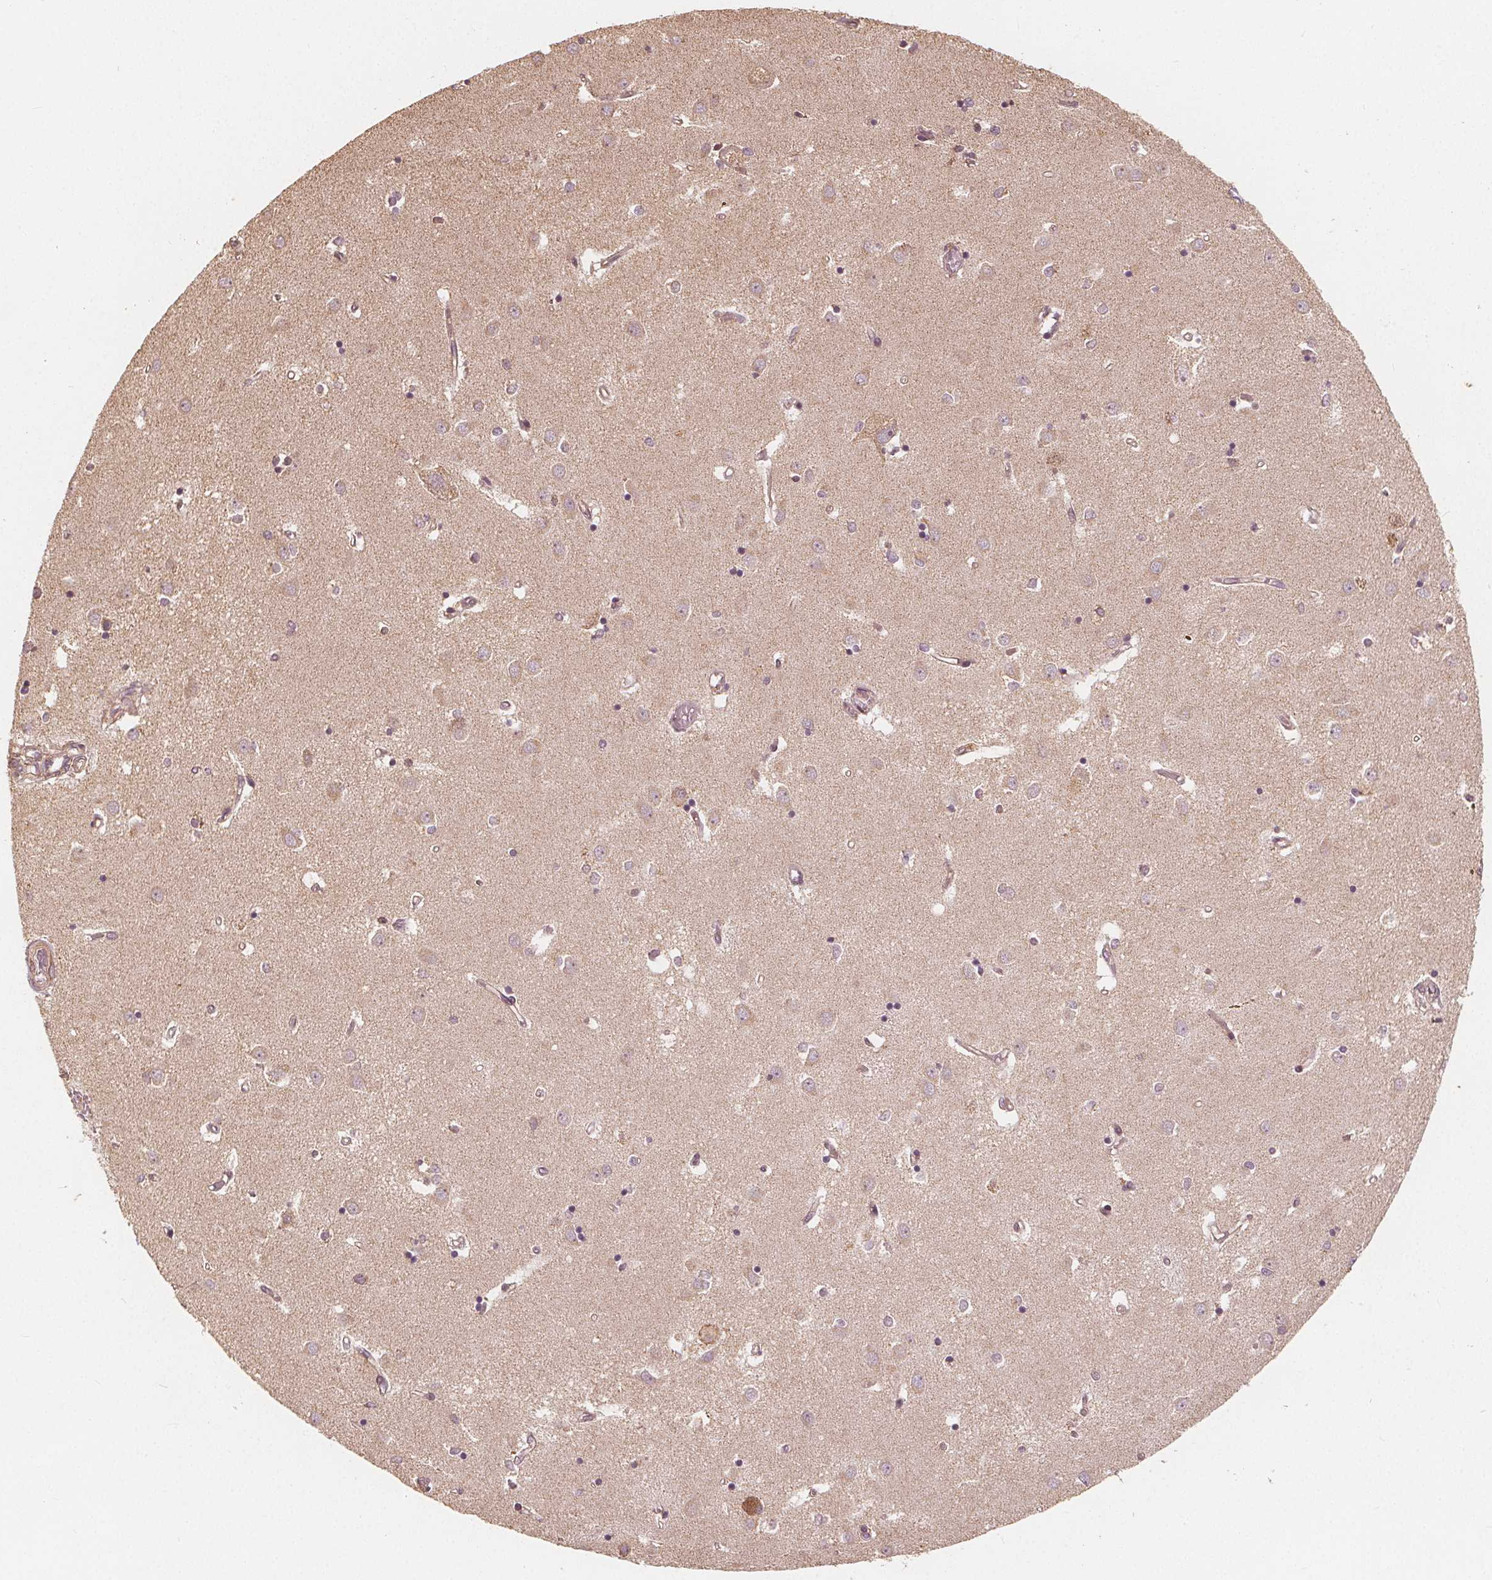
{"staining": {"intensity": "negative", "quantity": "none", "location": "none"}, "tissue": "caudate", "cell_type": "Glial cells", "image_type": "normal", "snomed": [{"axis": "morphology", "description": "Normal tissue, NOS"}, {"axis": "topography", "description": "Lateral ventricle wall"}], "caption": "High power microscopy histopathology image of an immunohistochemistry (IHC) micrograph of unremarkable caudate, revealing no significant positivity in glial cells.", "gene": "PEX26", "patient": {"sex": "male", "age": 54}}